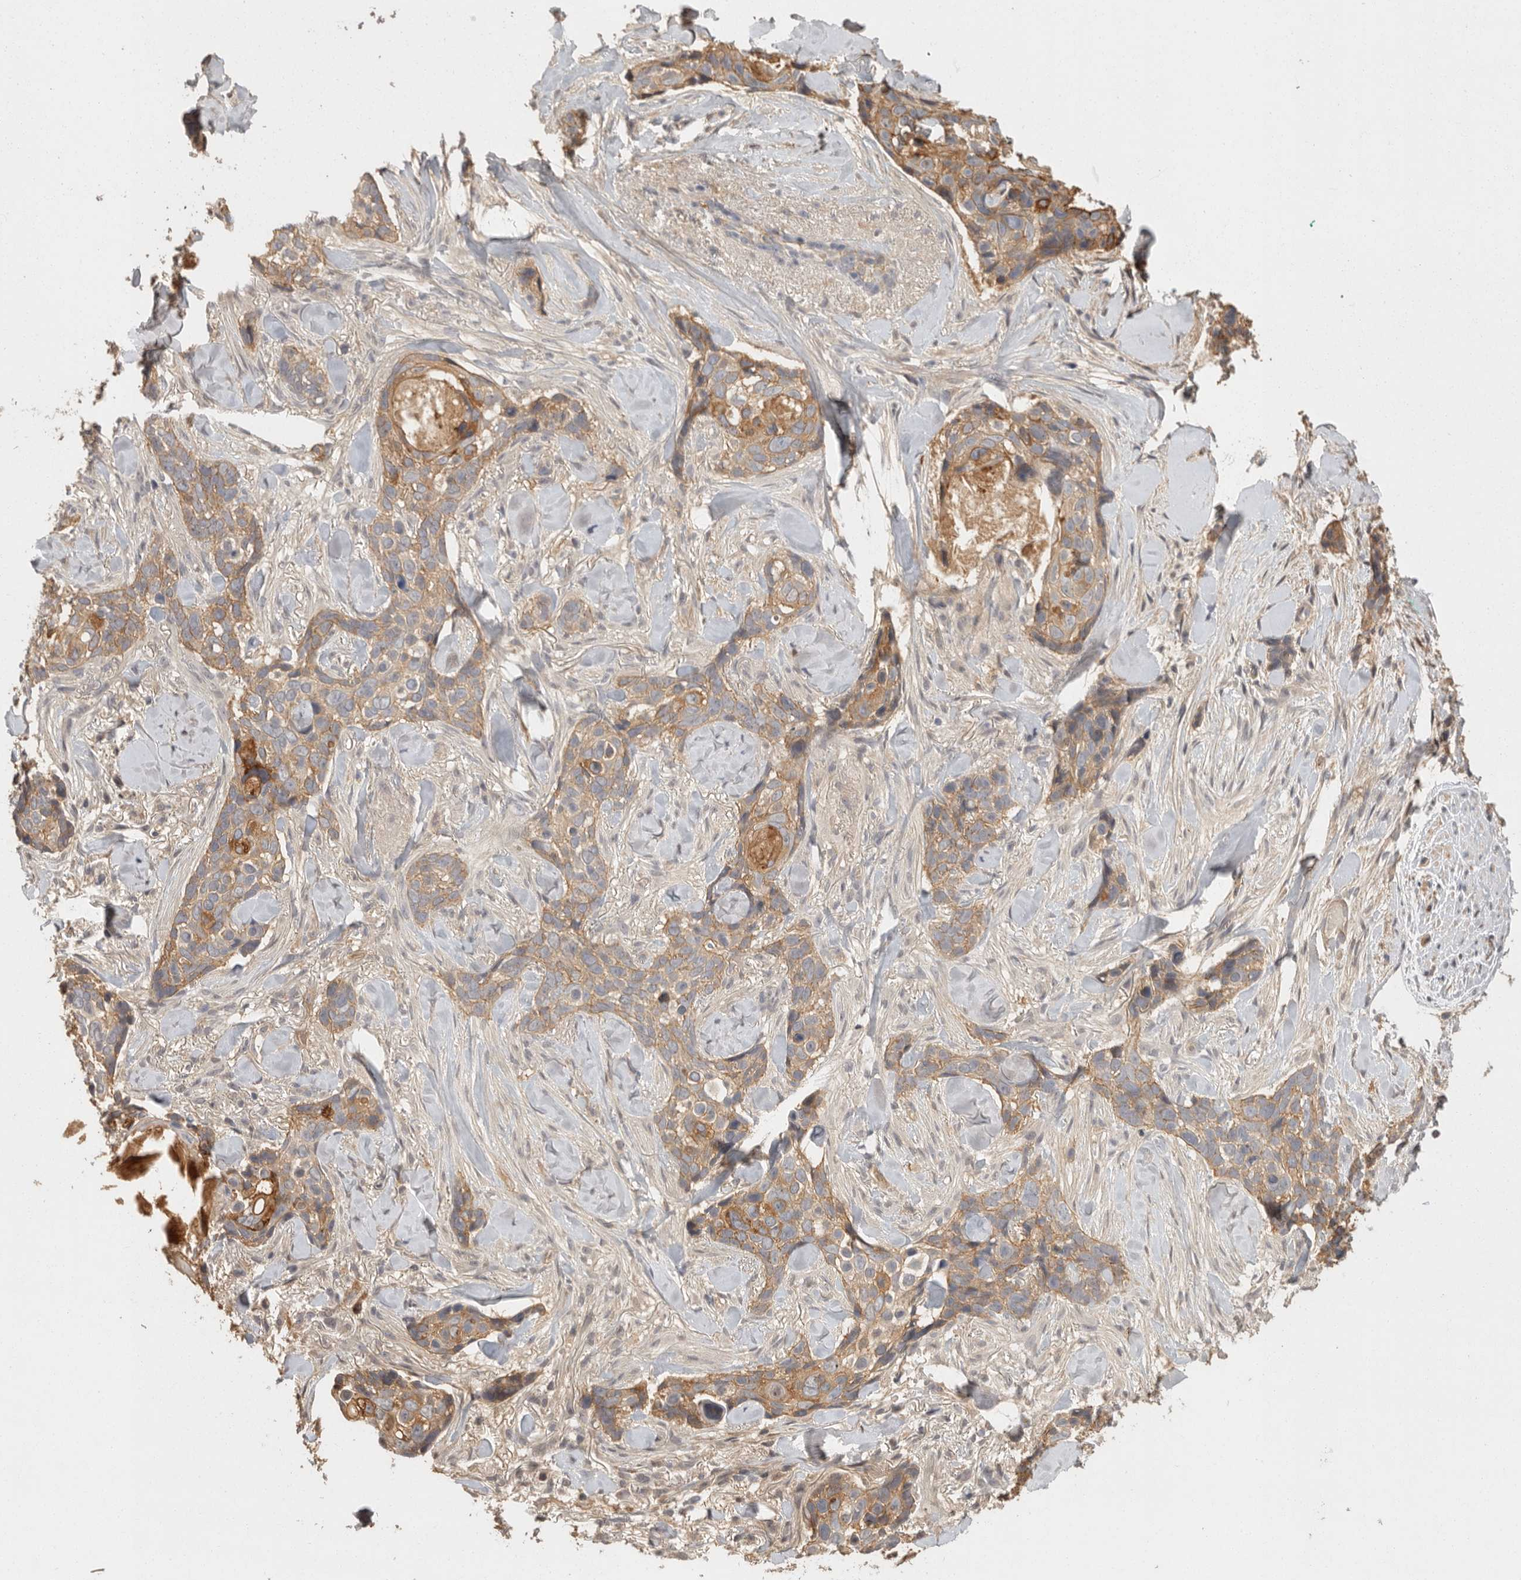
{"staining": {"intensity": "moderate", "quantity": "25%-75%", "location": "cytoplasmic/membranous"}, "tissue": "skin cancer", "cell_type": "Tumor cells", "image_type": "cancer", "snomed": [{"axis": "morphology", "description": "Basal cell carcinoma"}, {"axis": "topography", "description": "Skin"}], "caption": "DAB (3,3'-diaminobenzidine) immunohistochemical staining of human skin basal cell carcinoma demonstrates moderate cytoplasmic/membranous protein positivity in approximately 25%-75% of tumor cells.", "gene": "BAIAP2", "patient": {"sex": "female", "age": 82}}